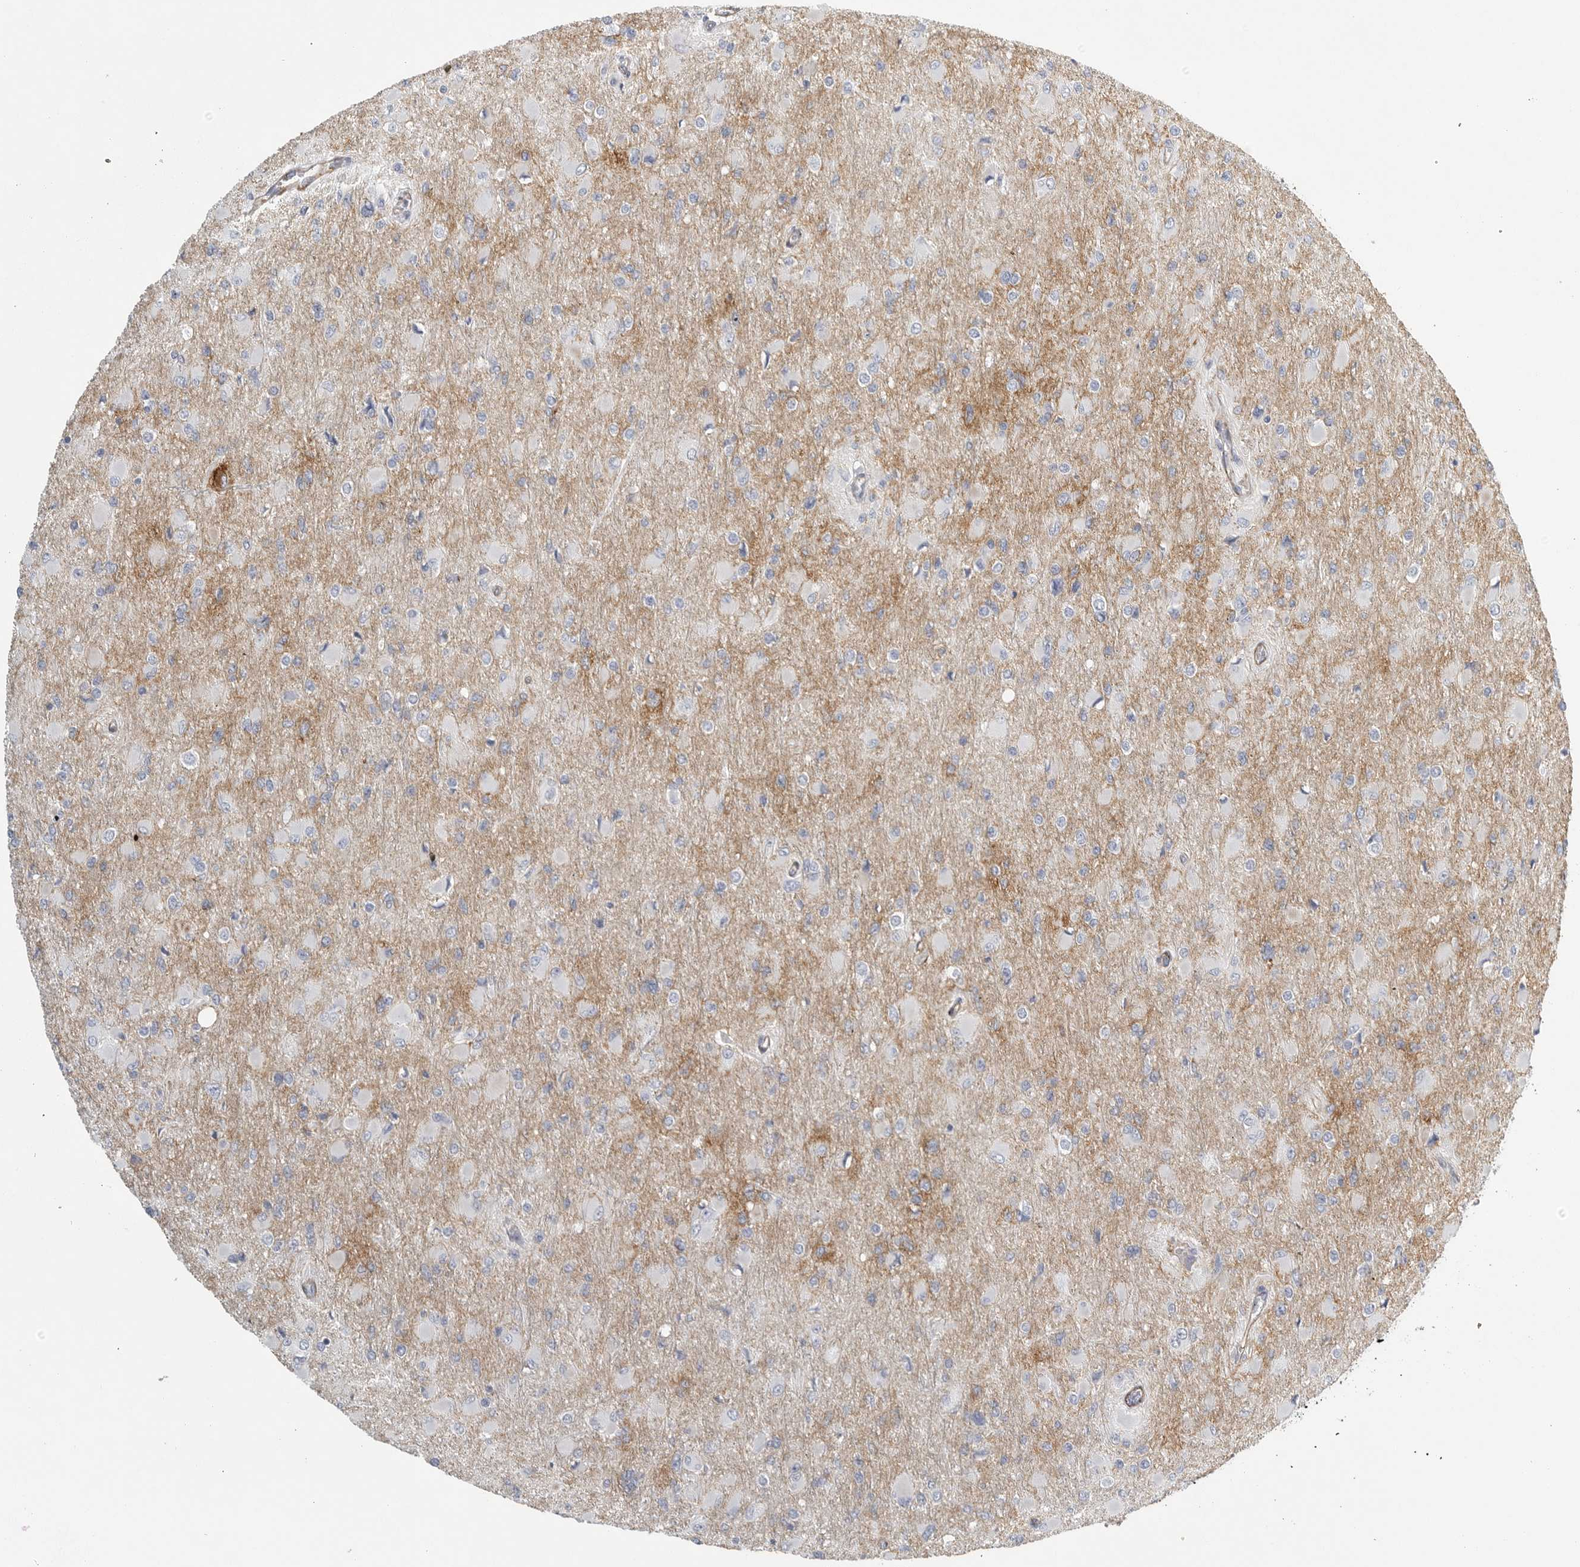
{"staining": {"intensity": "negative", "quantity": "none", "location": "none"}, "tissue": "glioma", "cell_type": "Tumor cells", "image_type": "cancer", "snomed": [{"axis": "morphology", "description": "Glioma, malignant, High grade"}, {"axis": "topography", "description": "Cerebral cortex"}], "caption": "A high-resolution micrograph shows IHC staining of malignant glioma (high-grade), which displays no significant staining in tumor cells.", "gene": "TNR", "patient": {"sex": "female", "age": 36}}